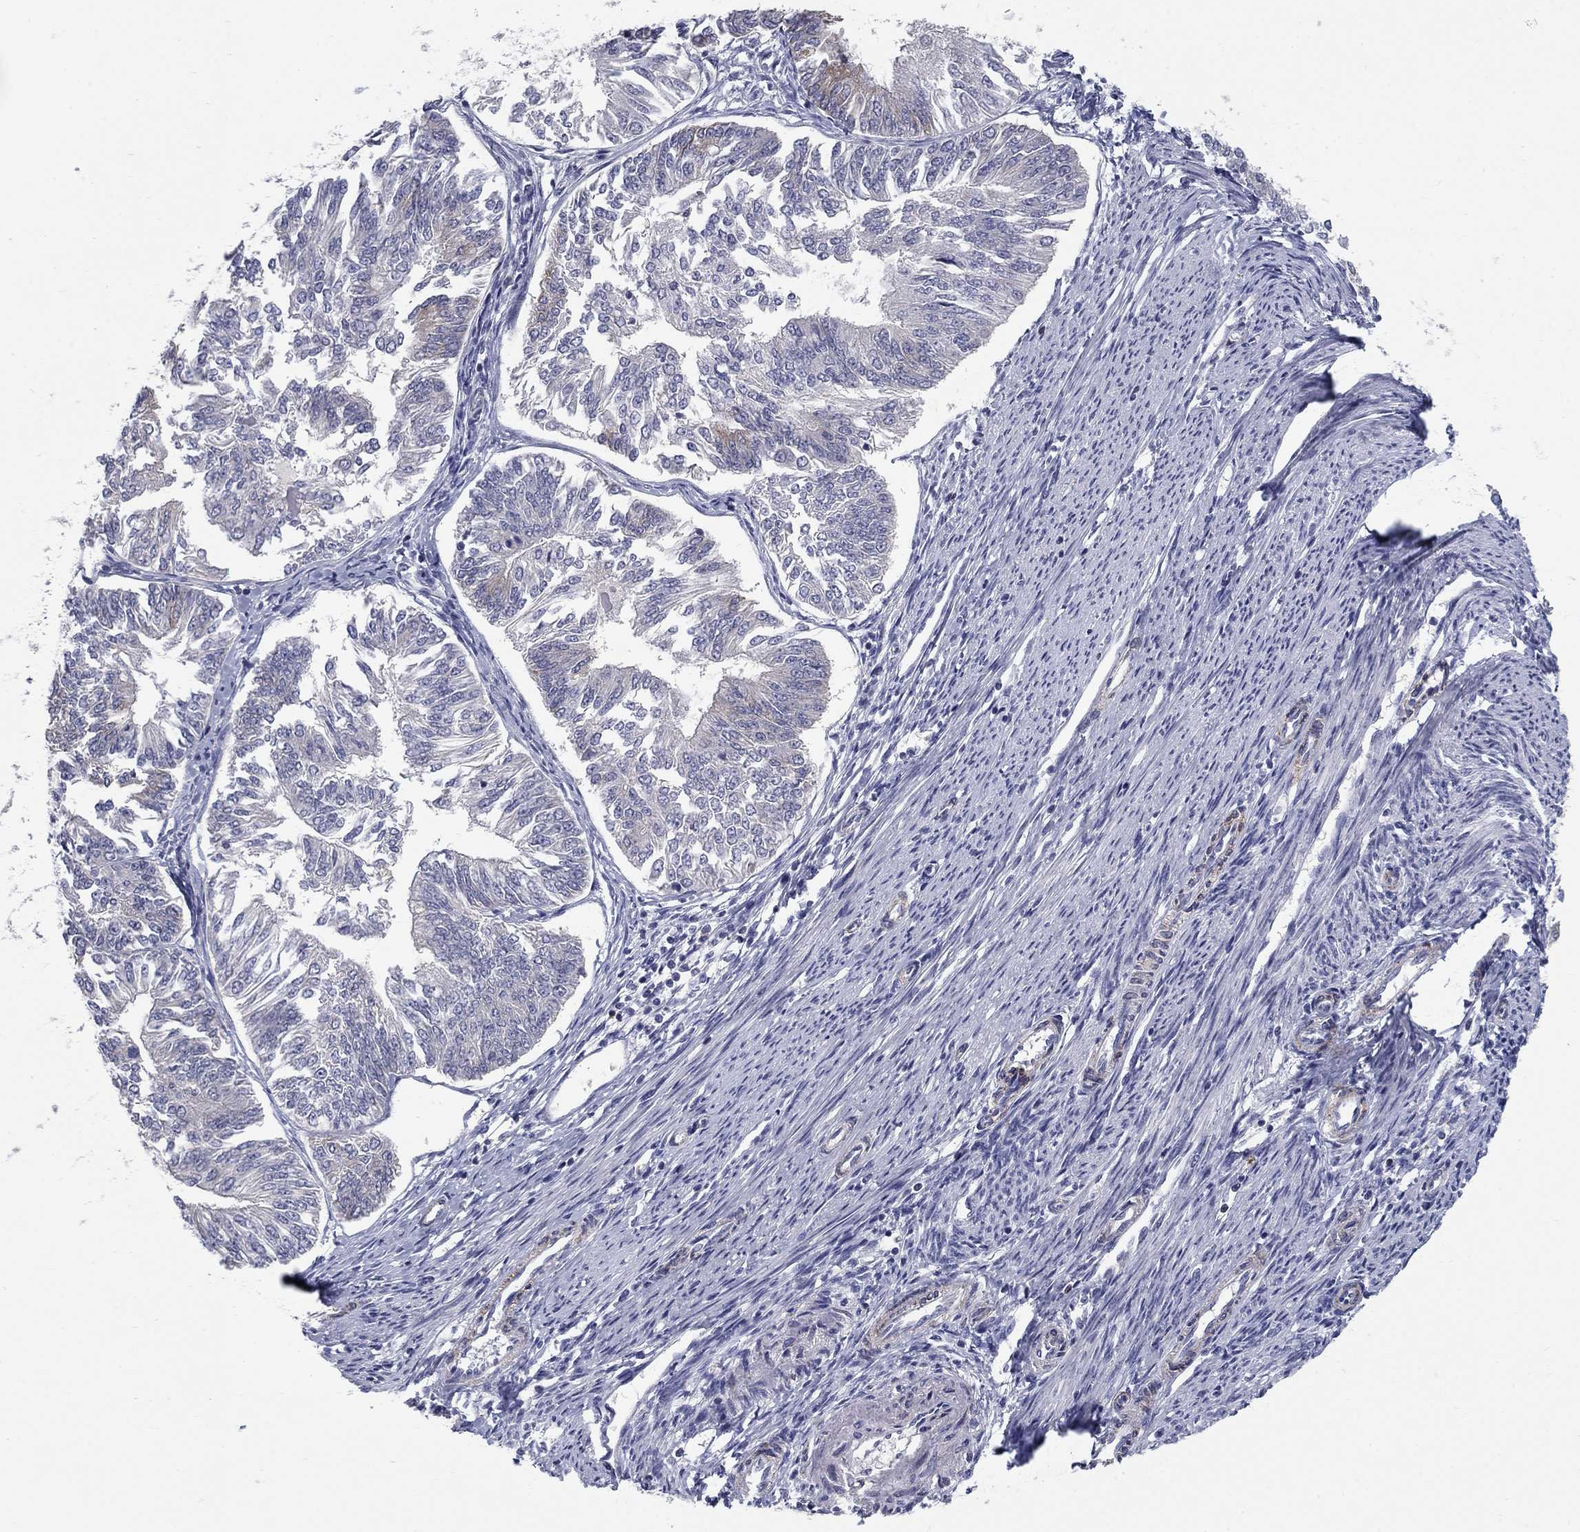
{"staining": {"intensity": "weak", "quantity": "<25%", "location": "cytoplasmic/membranous"}, "tissue": "endometrial cancer", "cell_type": "Tumor cells", "image_type": "cancer", "snomed": [{"axis": "morphology", "description": "Adenocarcinoma, NOS"}, {"axis": "topography", "description": "Endometrium"}], "caption": "The image shows no significant expression in tumor cells of adenocarcinoma (endometrial).", "gene": "NTRK2", "patient": {"sex": "female", "age": 58}}